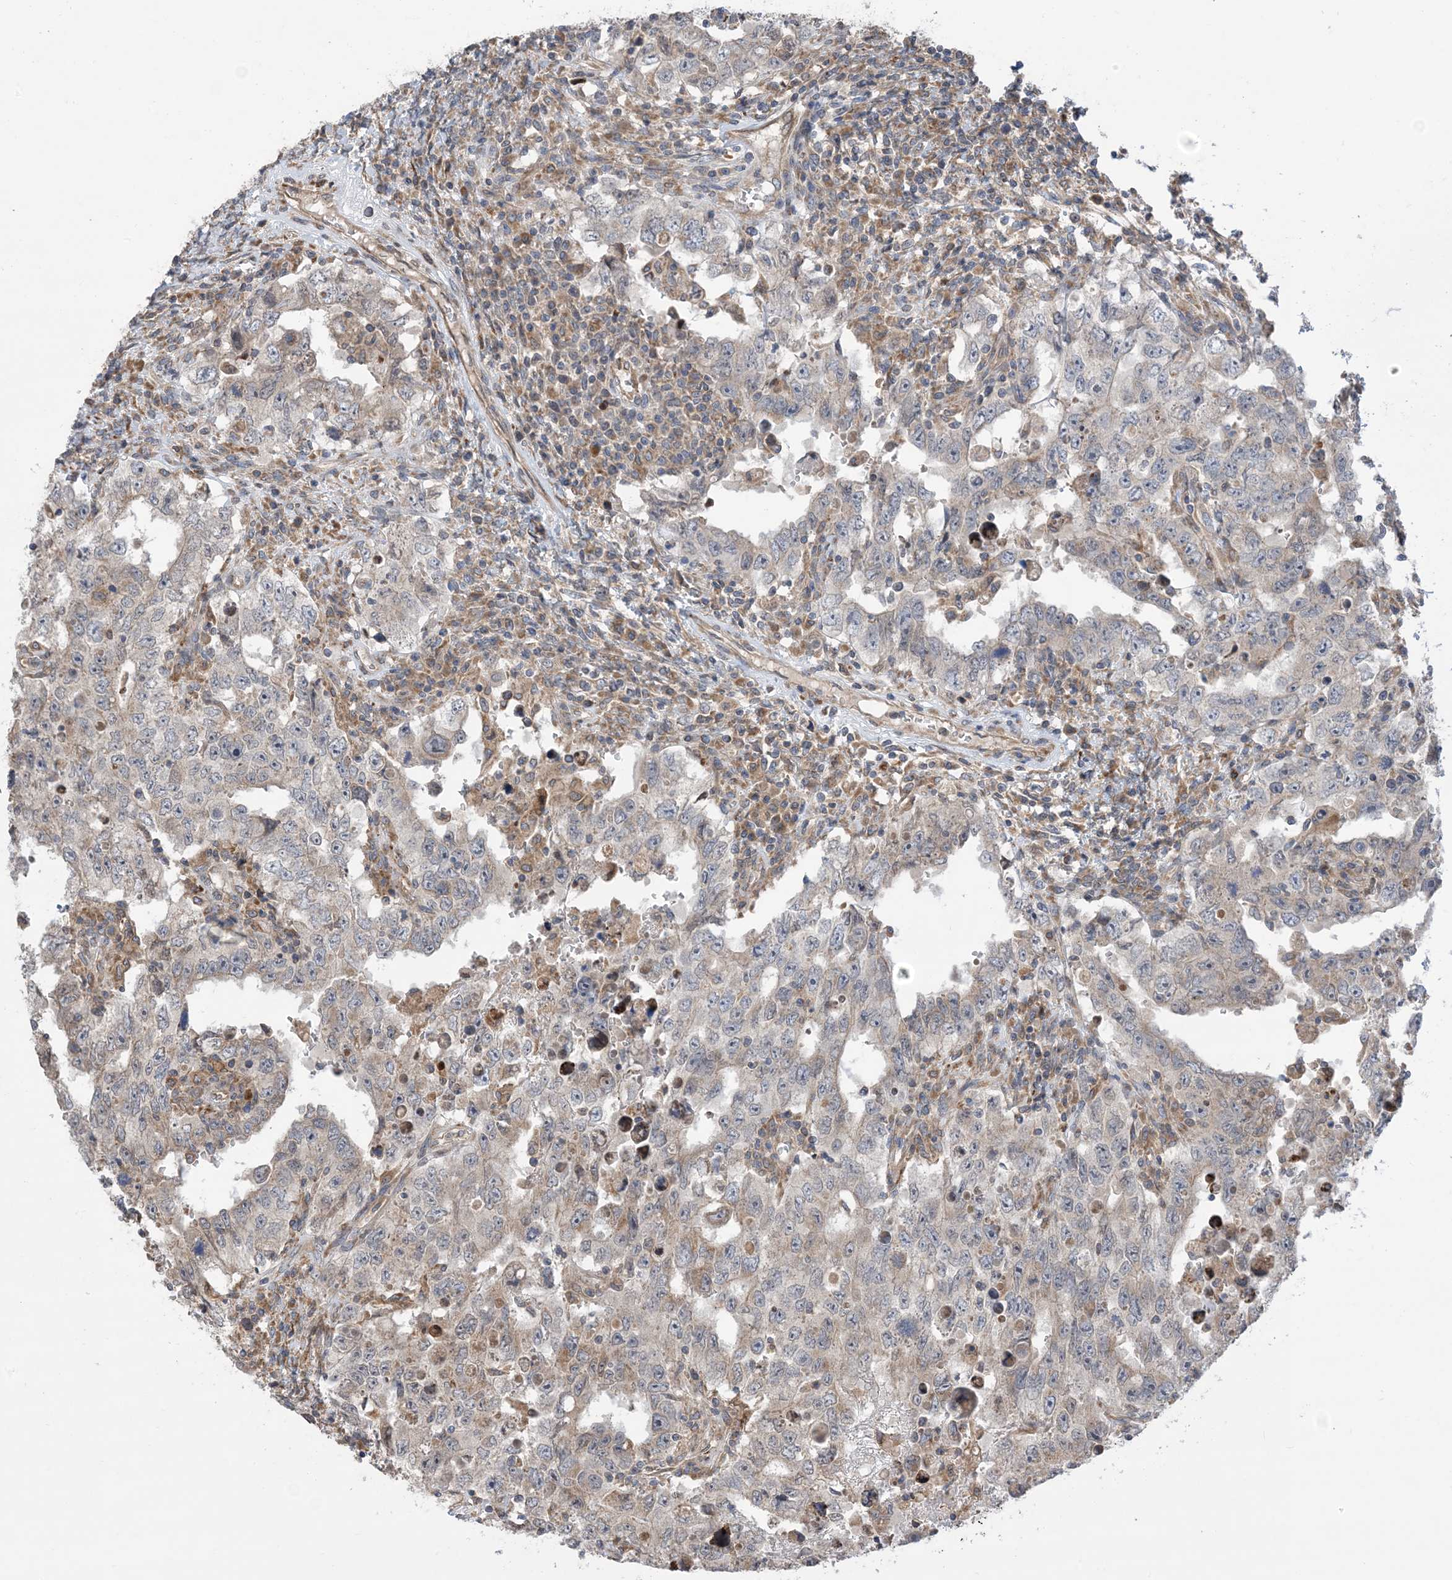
{"staining": {"intensity": "weak", "quantity": "<25%", "location": "cytoplasmic/membranous"}, "tissue": "testis cancer", "cell_type": "Tumor cells", "image_type": "cancer", "snomed": [{"axis": "morphology", "description": "Carcinoma, Embryonal, NOS"}, {"axis": "topography", "description": "Testis"}], "caption": "This is an immunohistochemistry micrograph of human embryonal carcinoma (testis). There is no positivity in tumor cells.", "gene": "CLEC16A", "patient": {"sex": "male", "age": 26}}